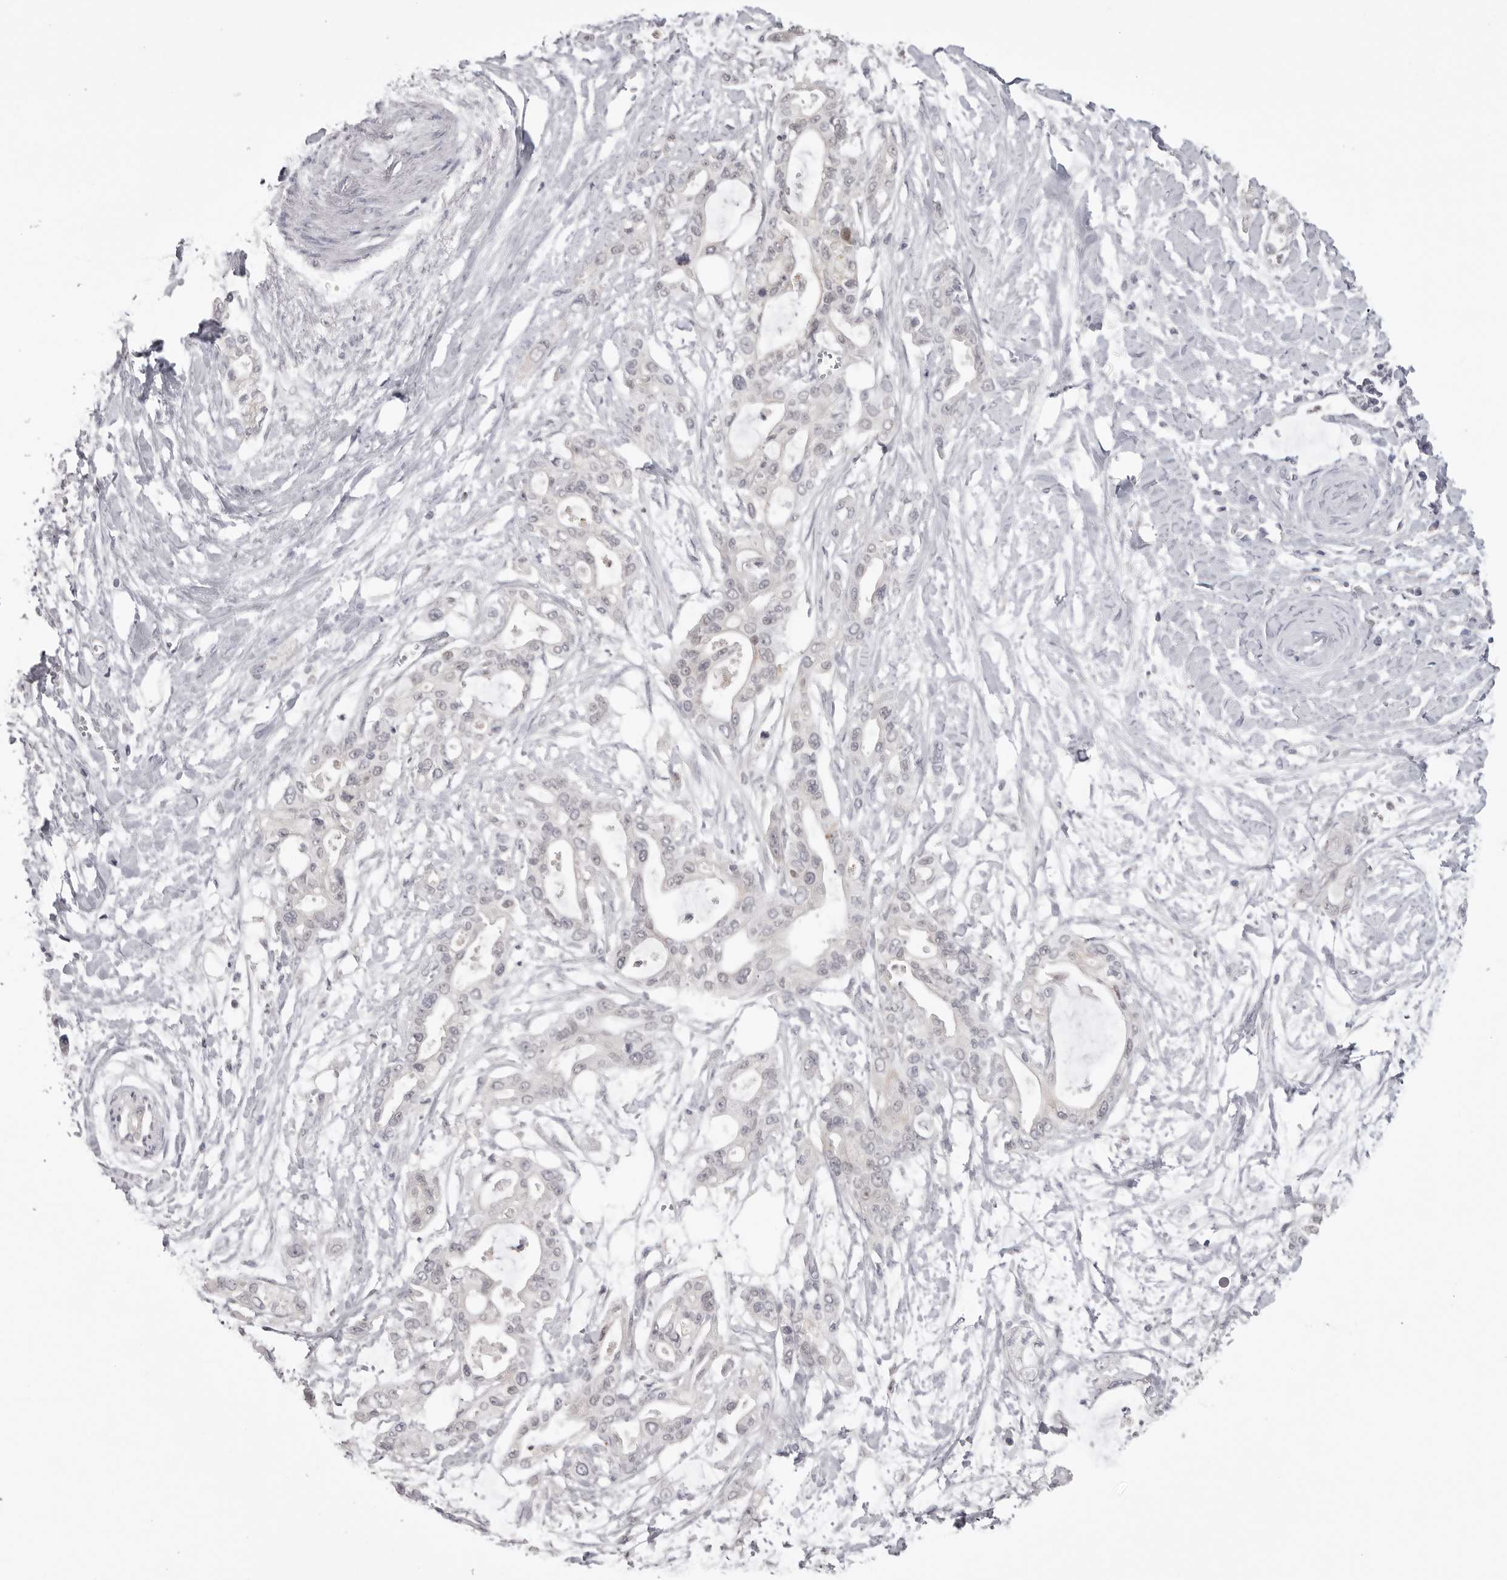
{"staining": {"intensity": "negative", "quantity": "none", "location": "none"}, "tissue": "pancreatic cancer", "cell_type": "Tumor cells", "image_type": "cancer", "snomed": [{"axis": "morphology", "description": "Adenocarcinoma, NOS"}, {"axis": "topography", "description": "Pancreas"}], "caption": "This is an IHC micrograph of human adenocarcinoma (pancreatic). There is no staining in tumor cells.", "gene": "GPN2", "patient": {"sex": "male", "age": 68}}